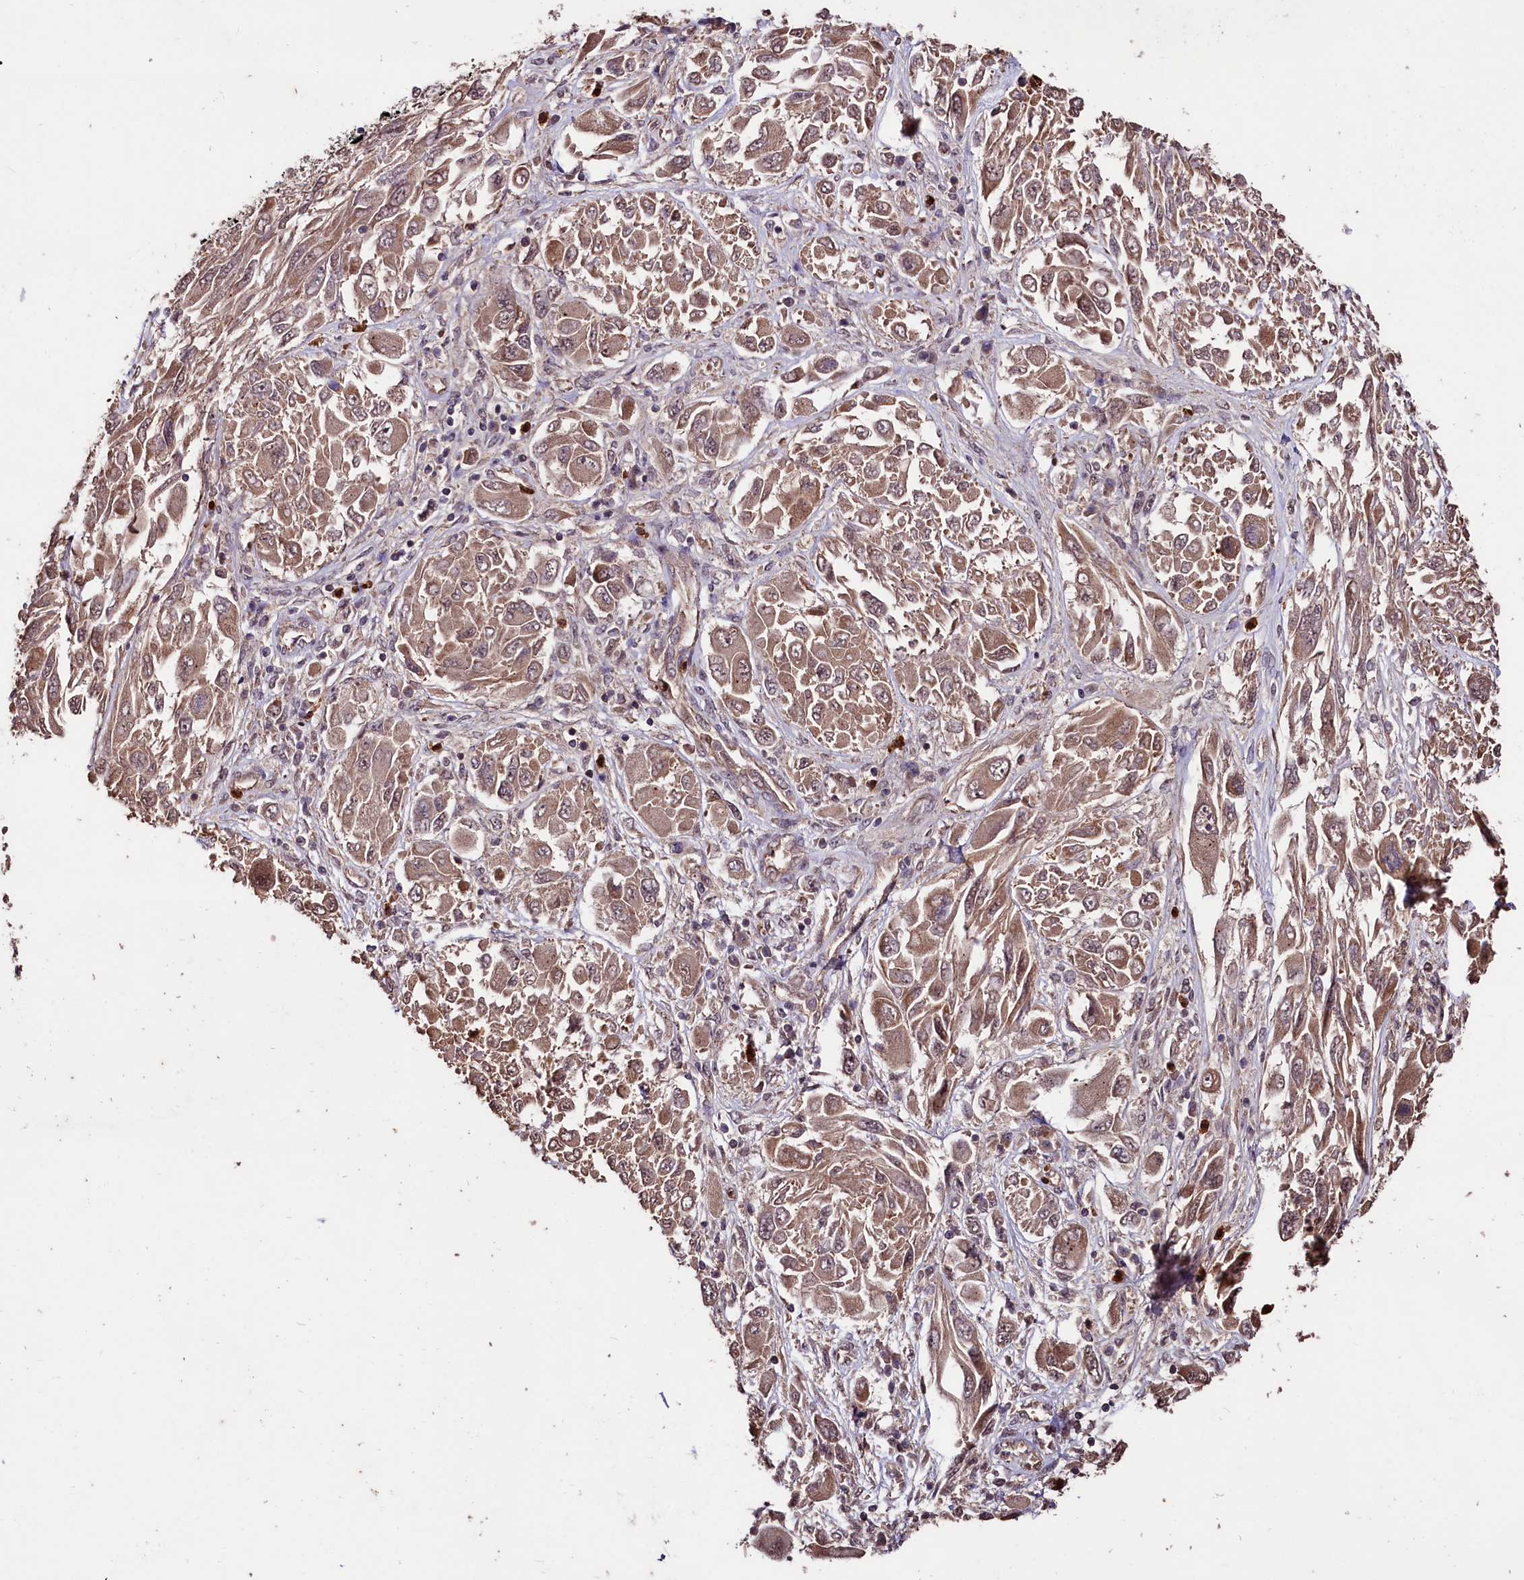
{"staining": {"intensity": "weak", "quantity": ">75%", "location": "cytoplasmic/membranous"}, "tissue": "melanoma", "cell_type": "Tumor cells", "image_type": "cancer", "snomed": [{"axis": "morphology", "description": "Malignant melanoma, NOS"}, {"axis": "topography", "description": "Skin"}], "caption": "Malignant melanoma tissue reveals weak cytoplasmic/membranous staining in about >75% of tumor cells, visualized by immunohistochemistry.", "gene": "KLRB1", "patient": {"sex": "female", "age": 91}}